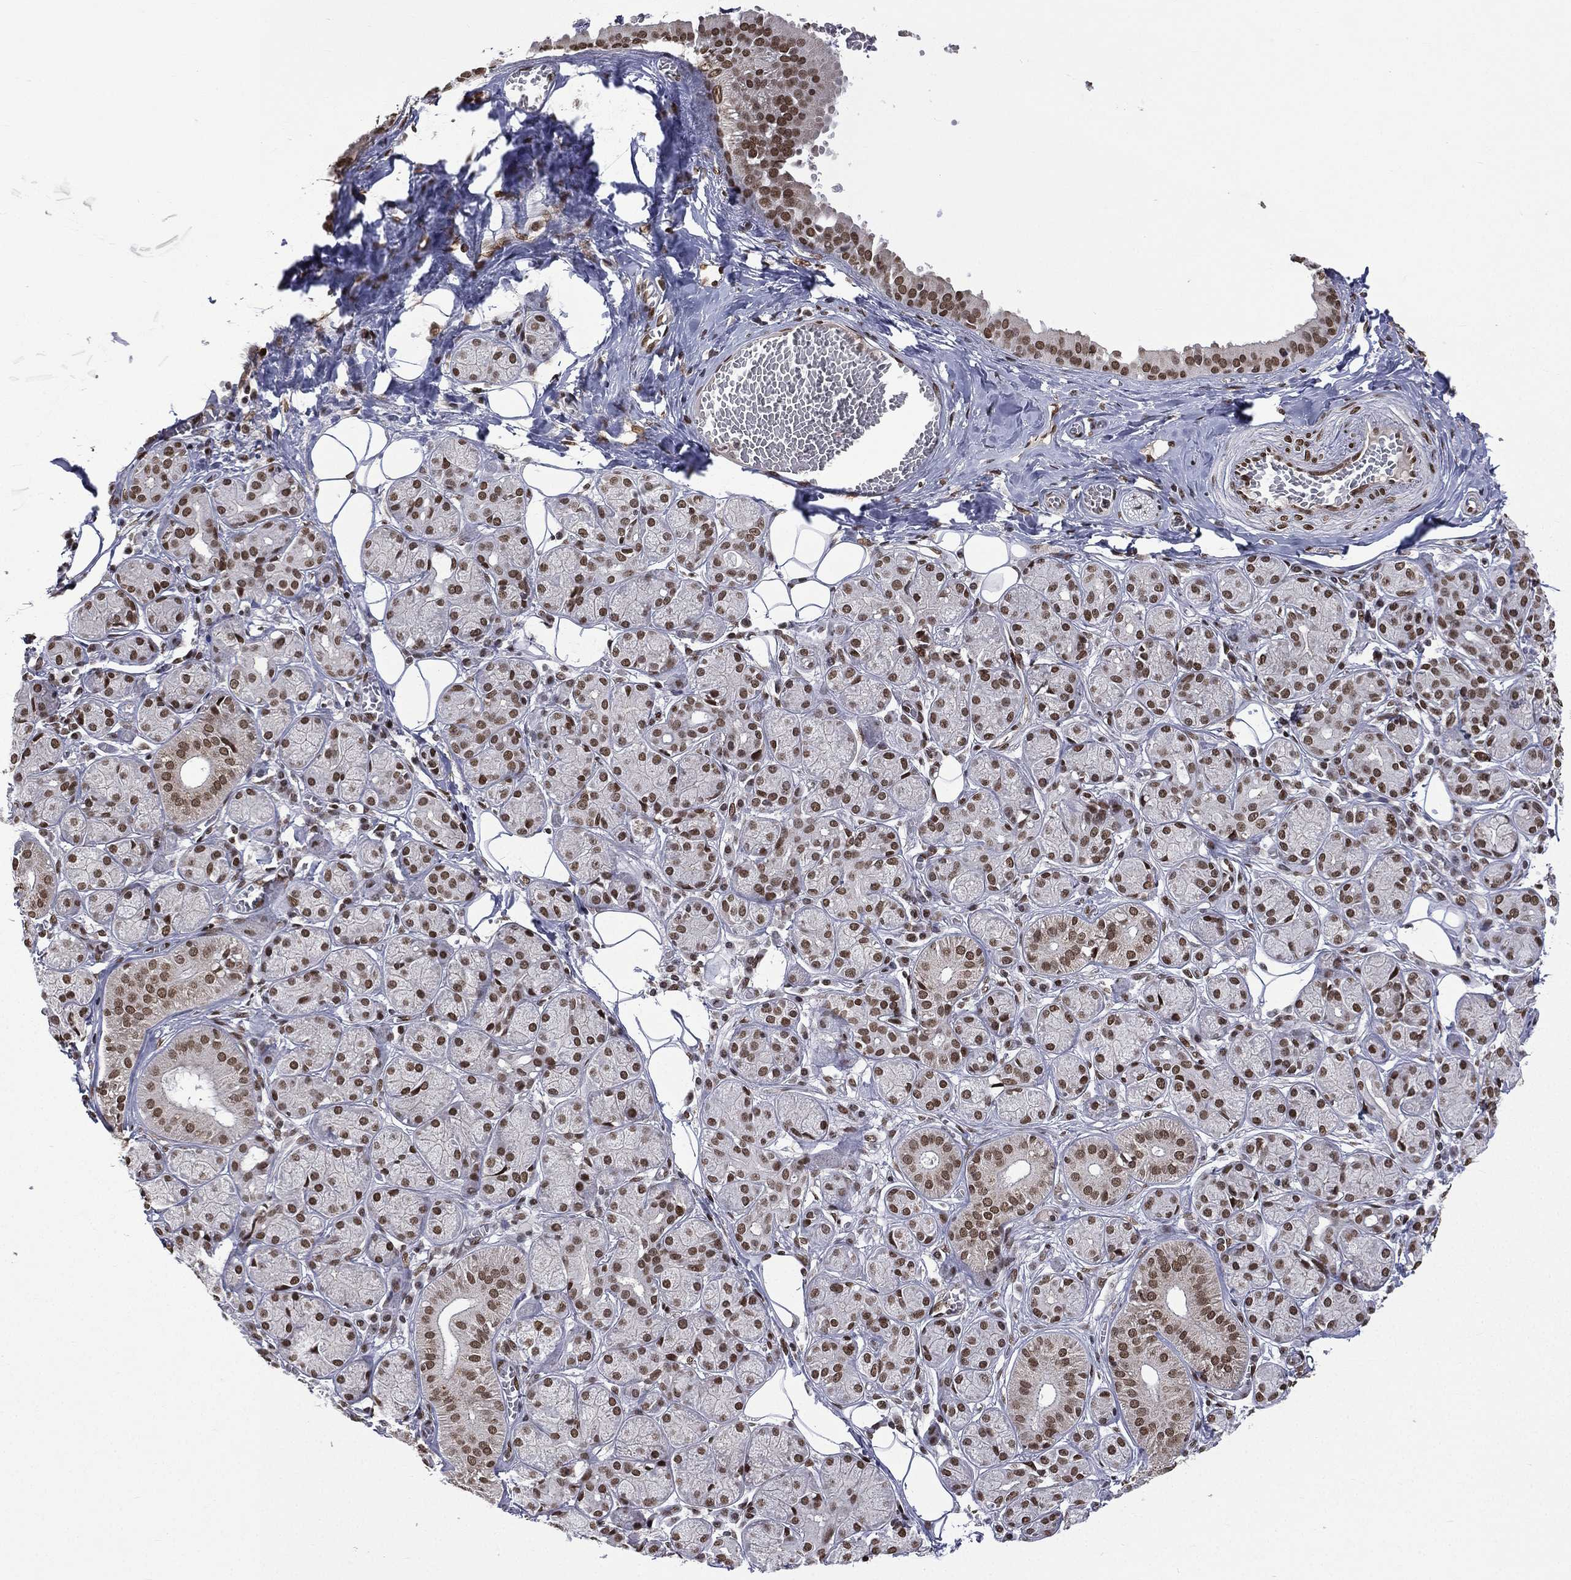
{"staining": {"intensity": "strong", "quantity": ">75%", "location": "nuclear"}, "tissue": "salivary gland", "cell_type": "Glandular cells", "image_type": "normal", "snomed": [{"axis": "morphology", "description": "Normal tissue, NOS"}, {"axis": "topography", "description": "Salivary gland"}], "caption": "Salivary gland stained with a brown dye reveals strong nuclear positive expression in about >75% of glandular cells.", "gene": "C5orf24", "patient": {"sex": "male", "age": 71}}